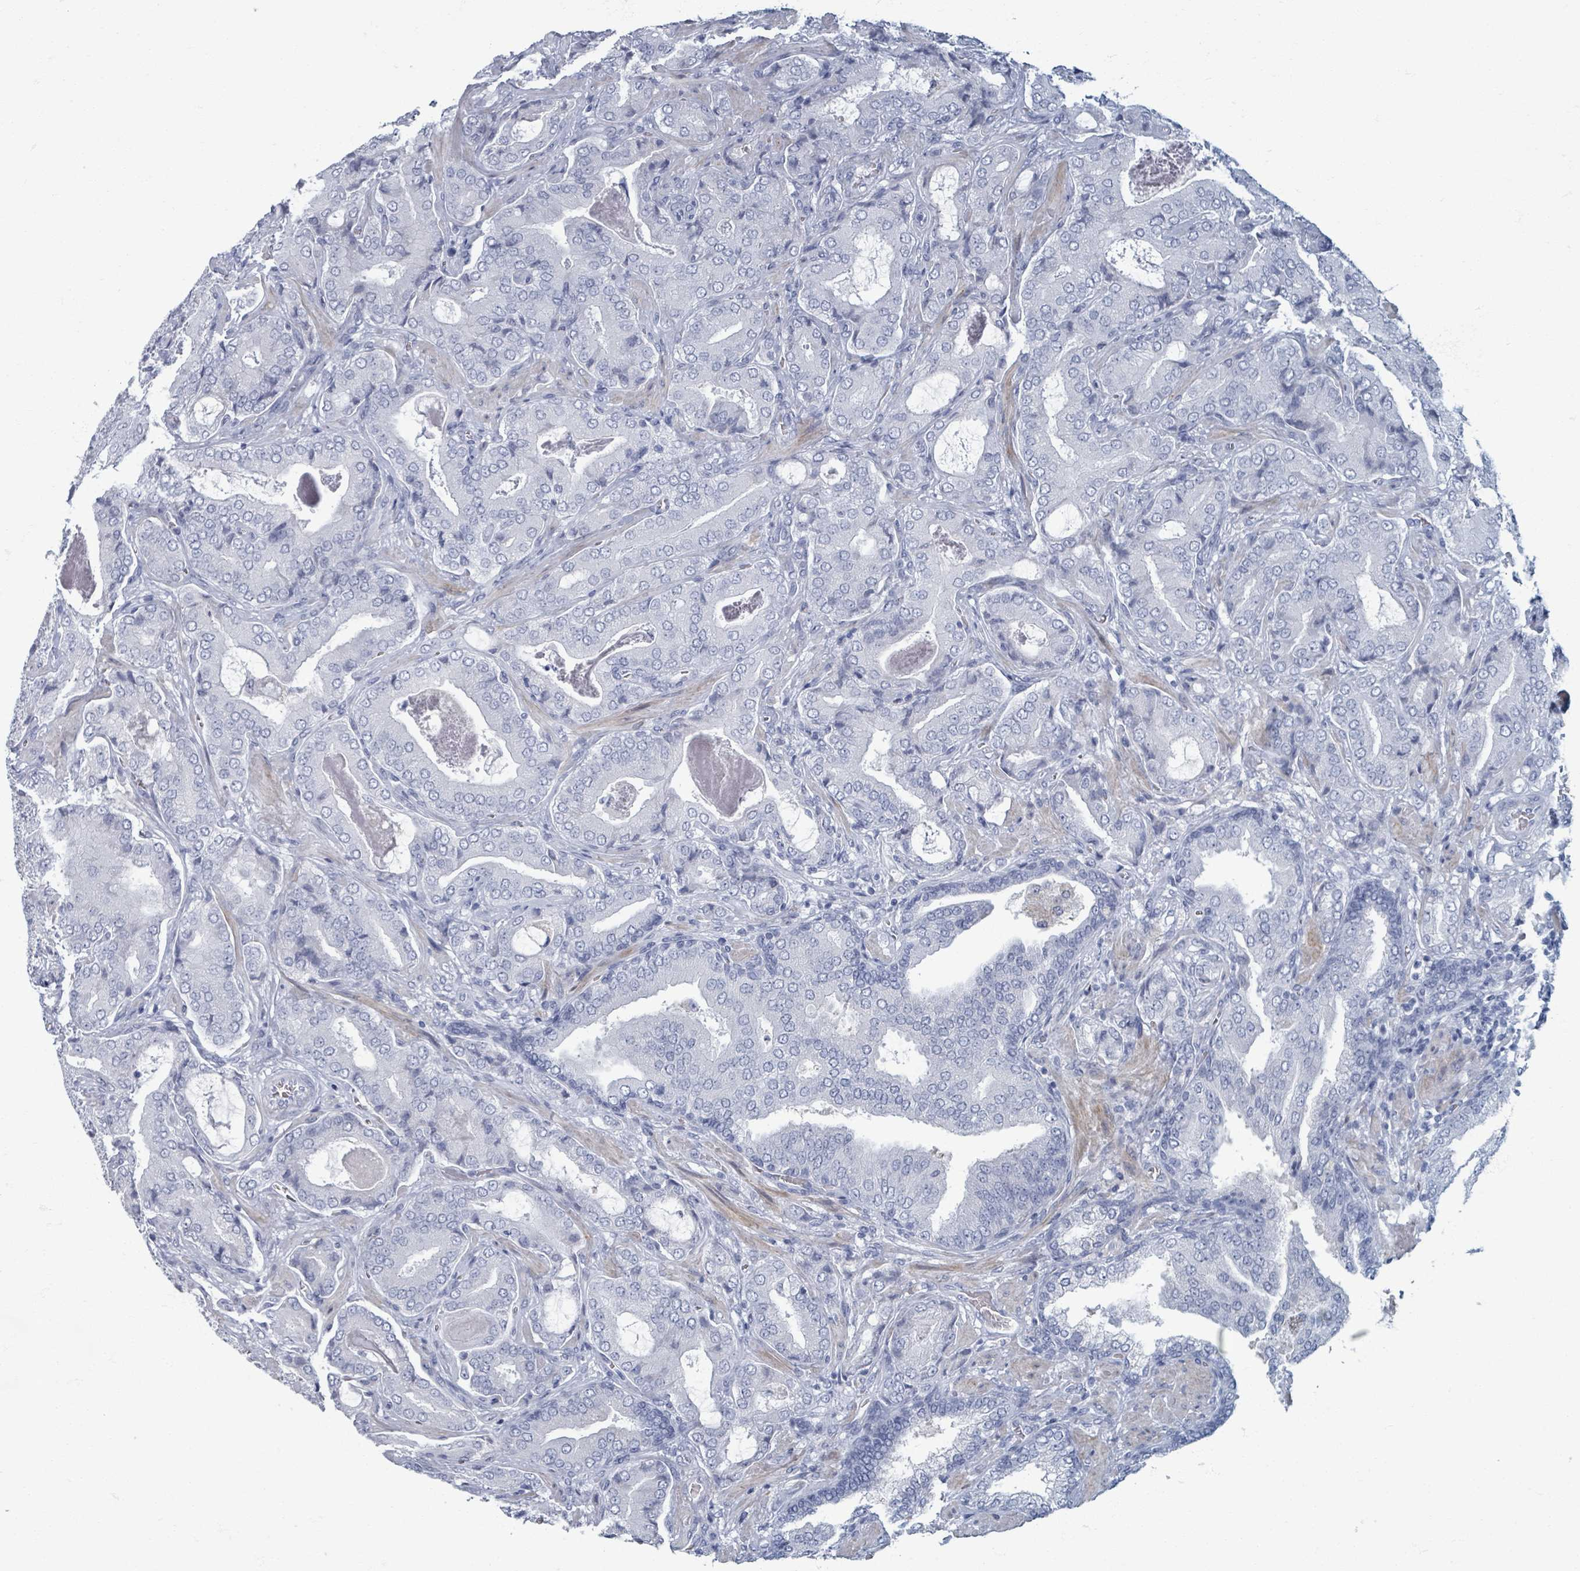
{"staining": {"intensity": "negative", "quantity": "none", "location": "none"}, "tissue": "prostate cancer", "cell_type": "Tumor cells", "image_type": "cancer", "snomed": [{"axis": "morphology", "description": "Adenocarcinoma, High grade"}, {"axis": "topography", "description": "Prostate"}], "caption": "IHC image of human prostate cancer (adenocarcinoma (high-grade)) stained for a protein (brown), which exhibits no expression in tumor cells. Brightfield microscopy of immunohistochemistry (IHC) stained with DAB (brown) and hematoxylin (blue), captured at high magnification.", "gene": "TAS2R1", "patient": {"sex": "male", "age": 68}}